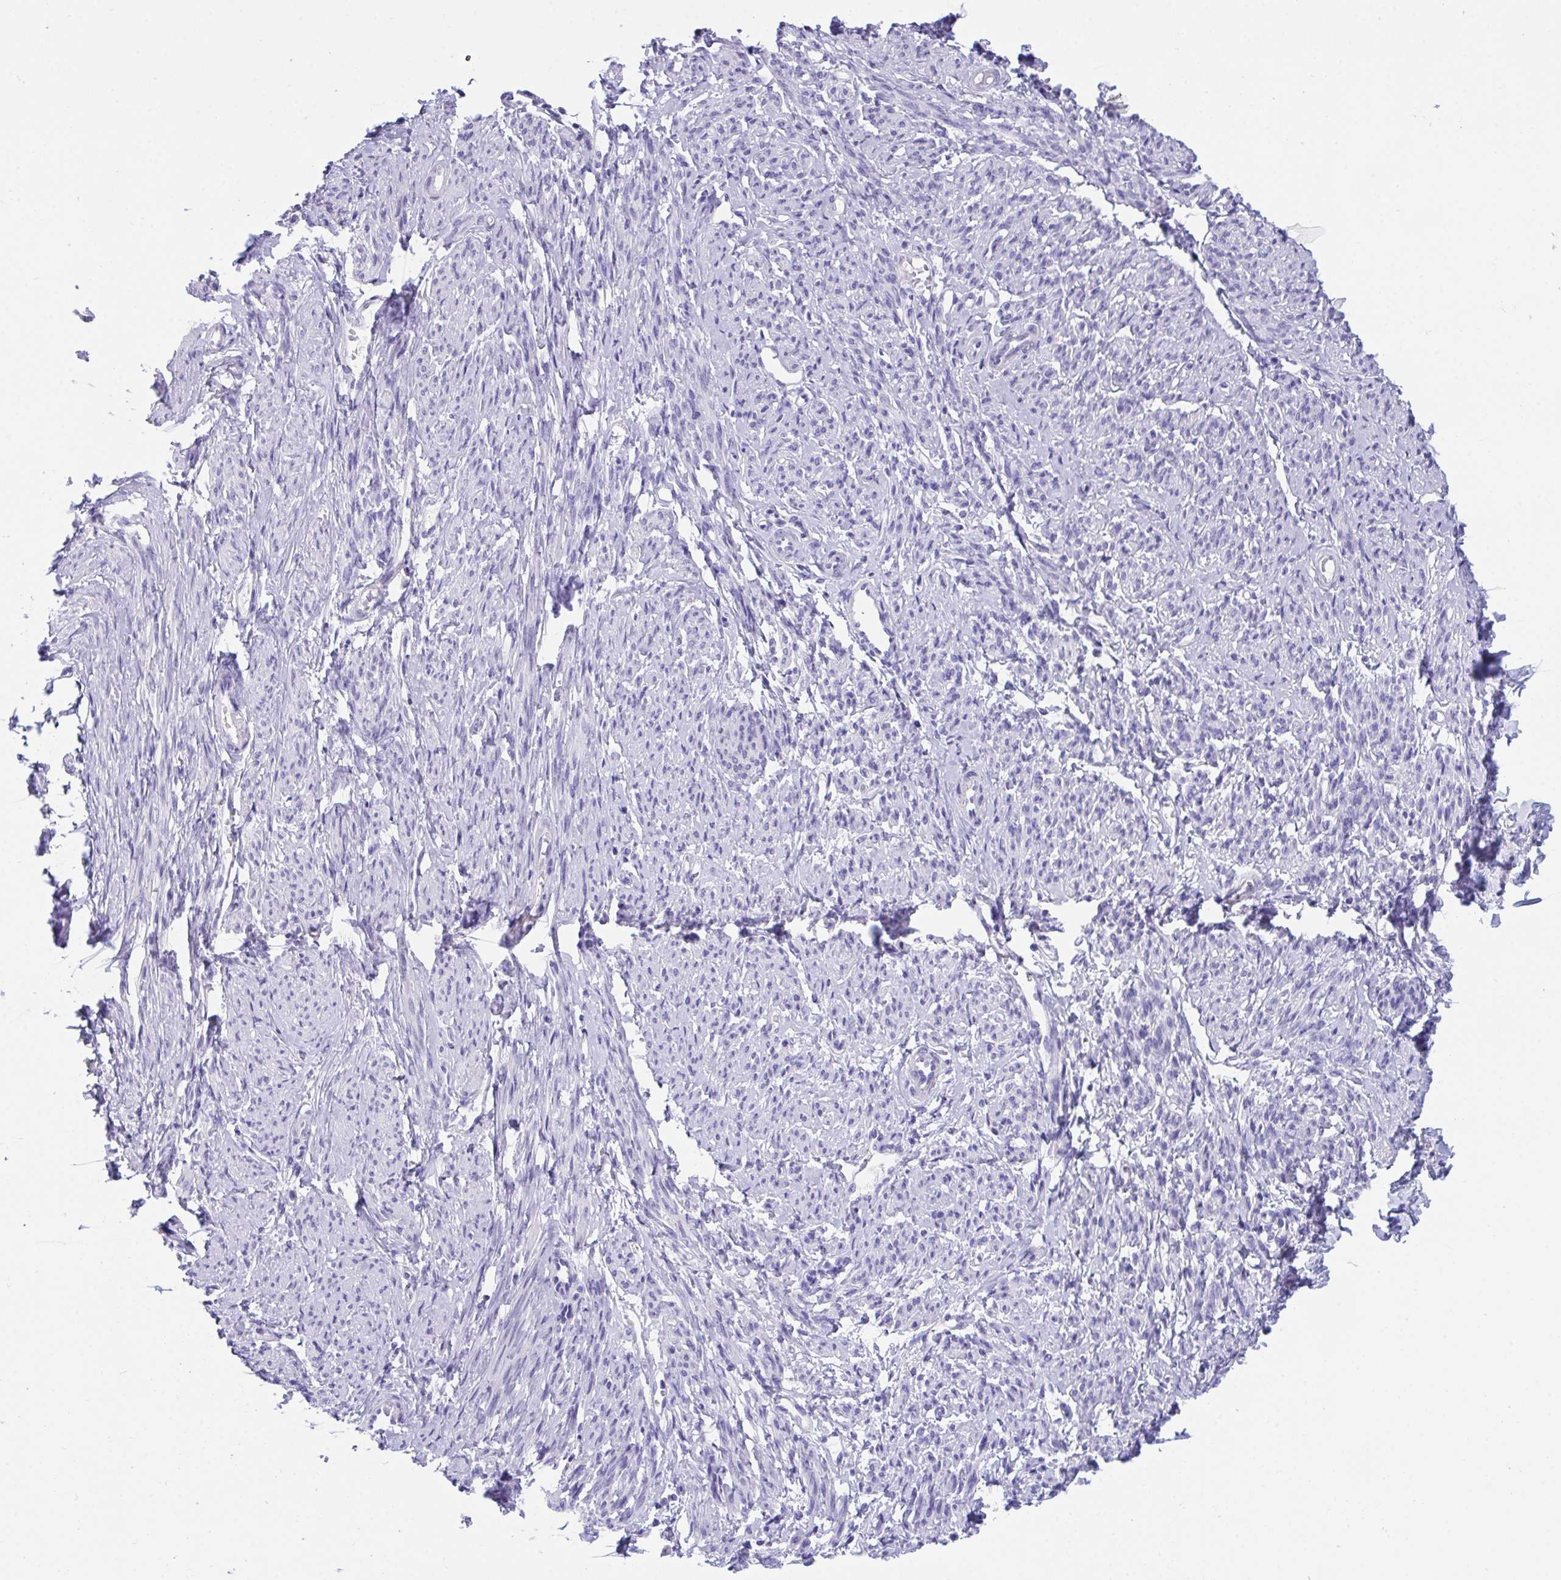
{"staining": {"intensity": "negative", "quantity": "none", "location": "none"}, "tissue": "smooth muscle", "cell_type": "Smooth muscle cells", "image_type": "normal", "snomed": [{"axis": "morphology", "description": "Normal tissue, NOS"}, {"axis": "topography", "description": "Smooth muscle"}], "caption": "Immunohistochemistry photomicrograph of normal smooth muscle: human smooth muscle stained with DAB demonstrates no significant protein staining in smooth muscle cells. (DAB IHC visualized using brightfield microscopy, high magnification).", "gene": "TMEM106B", "patient": {"sex": "female", "age": 65}}